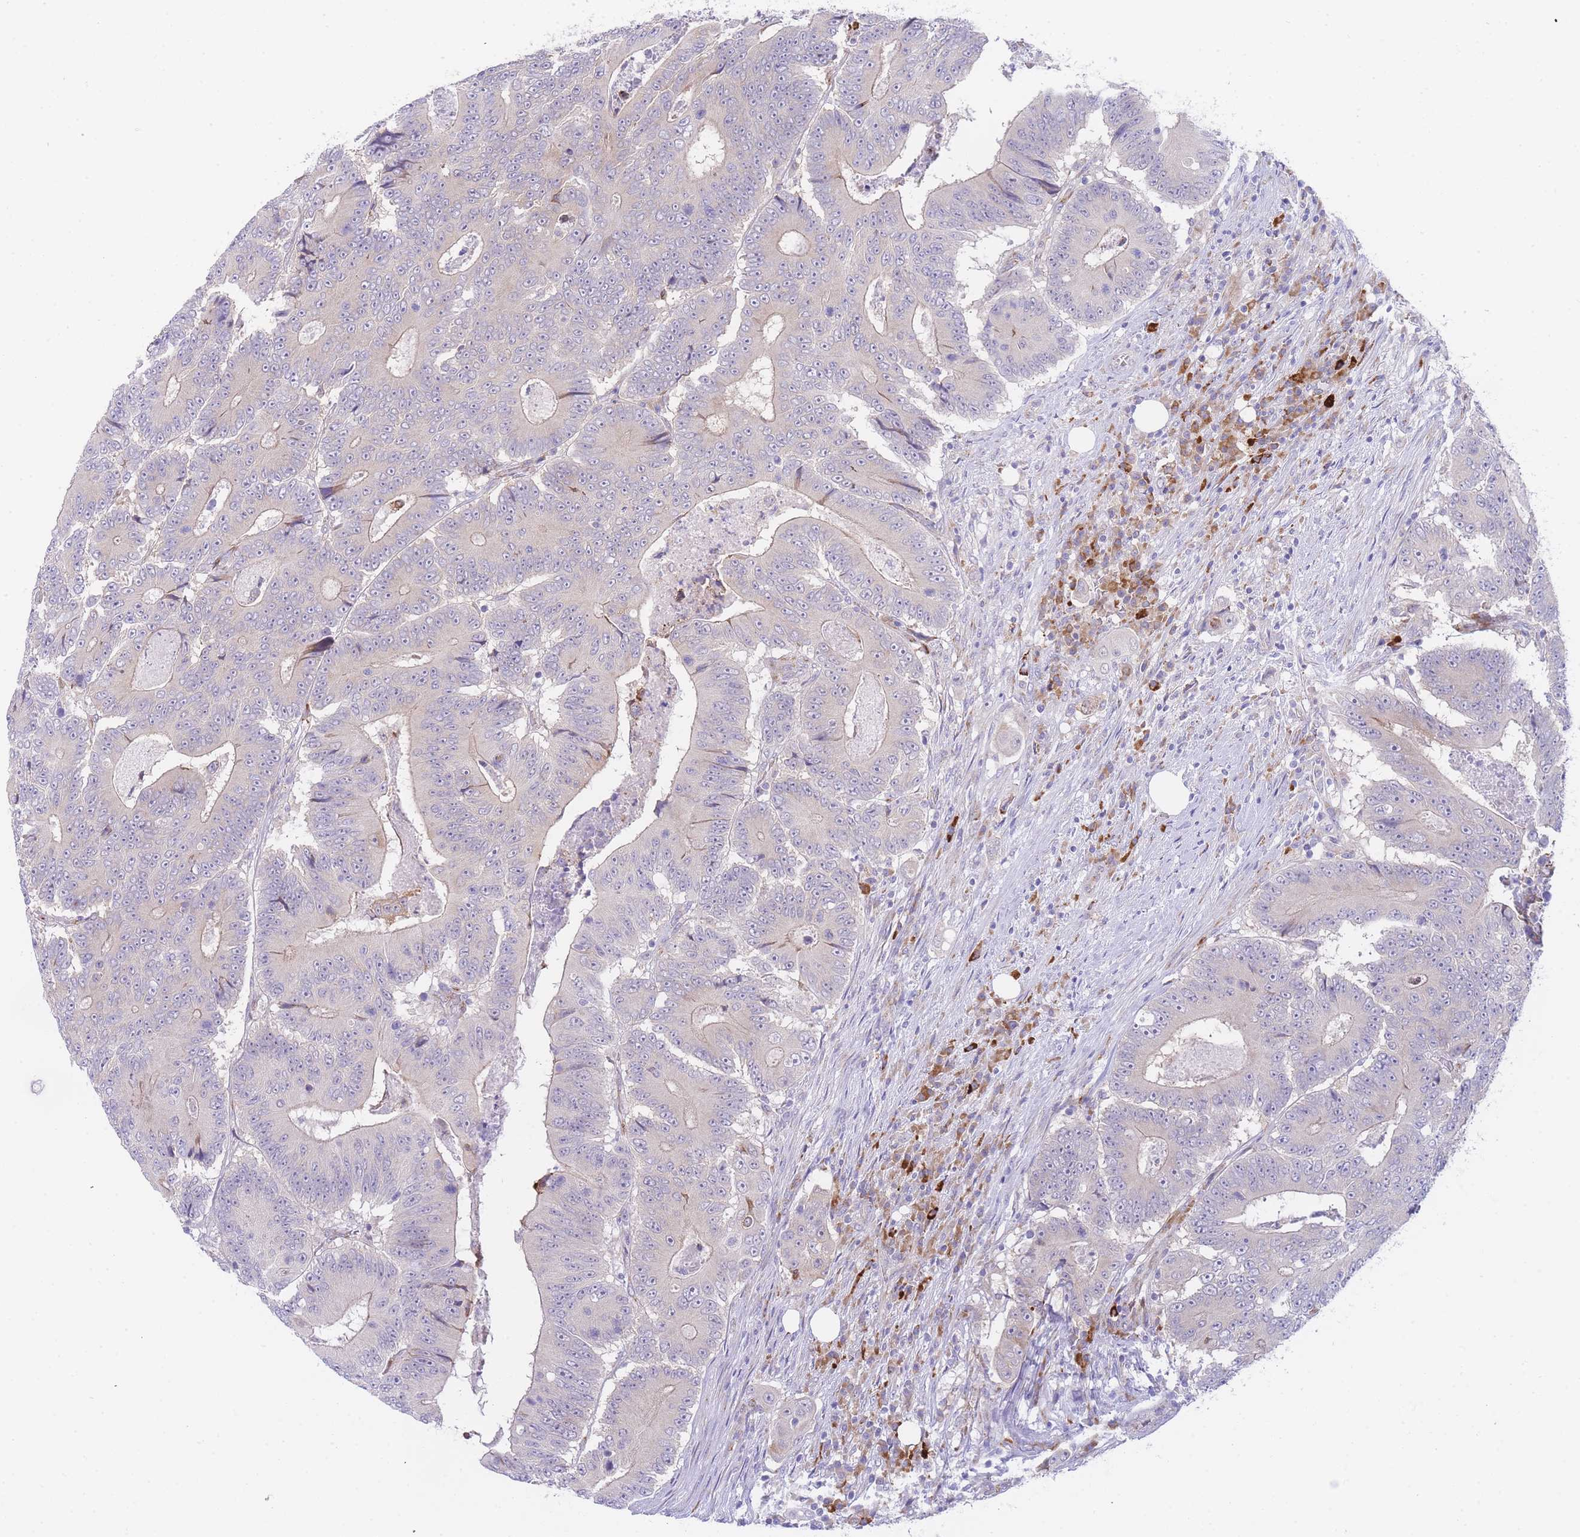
{"staining": {"intensity": "negative", "quantity": "none", "location": "none"}, "tissue": "colorectal cancer", "cell_type": "Tumor cells", "image_type": "cancer", "snomed": [{"axis": "morphology", "description": "Adenocarcinoma, NOS"}, {"axis": "topography", "description": "Colon"}], "caption": "Colorectal cancer was stained to show a protein in brown. There is no significant positivity in tumor cells.", "gene": "ZNF510", "patient": {"sex": "male", "age": 83}}